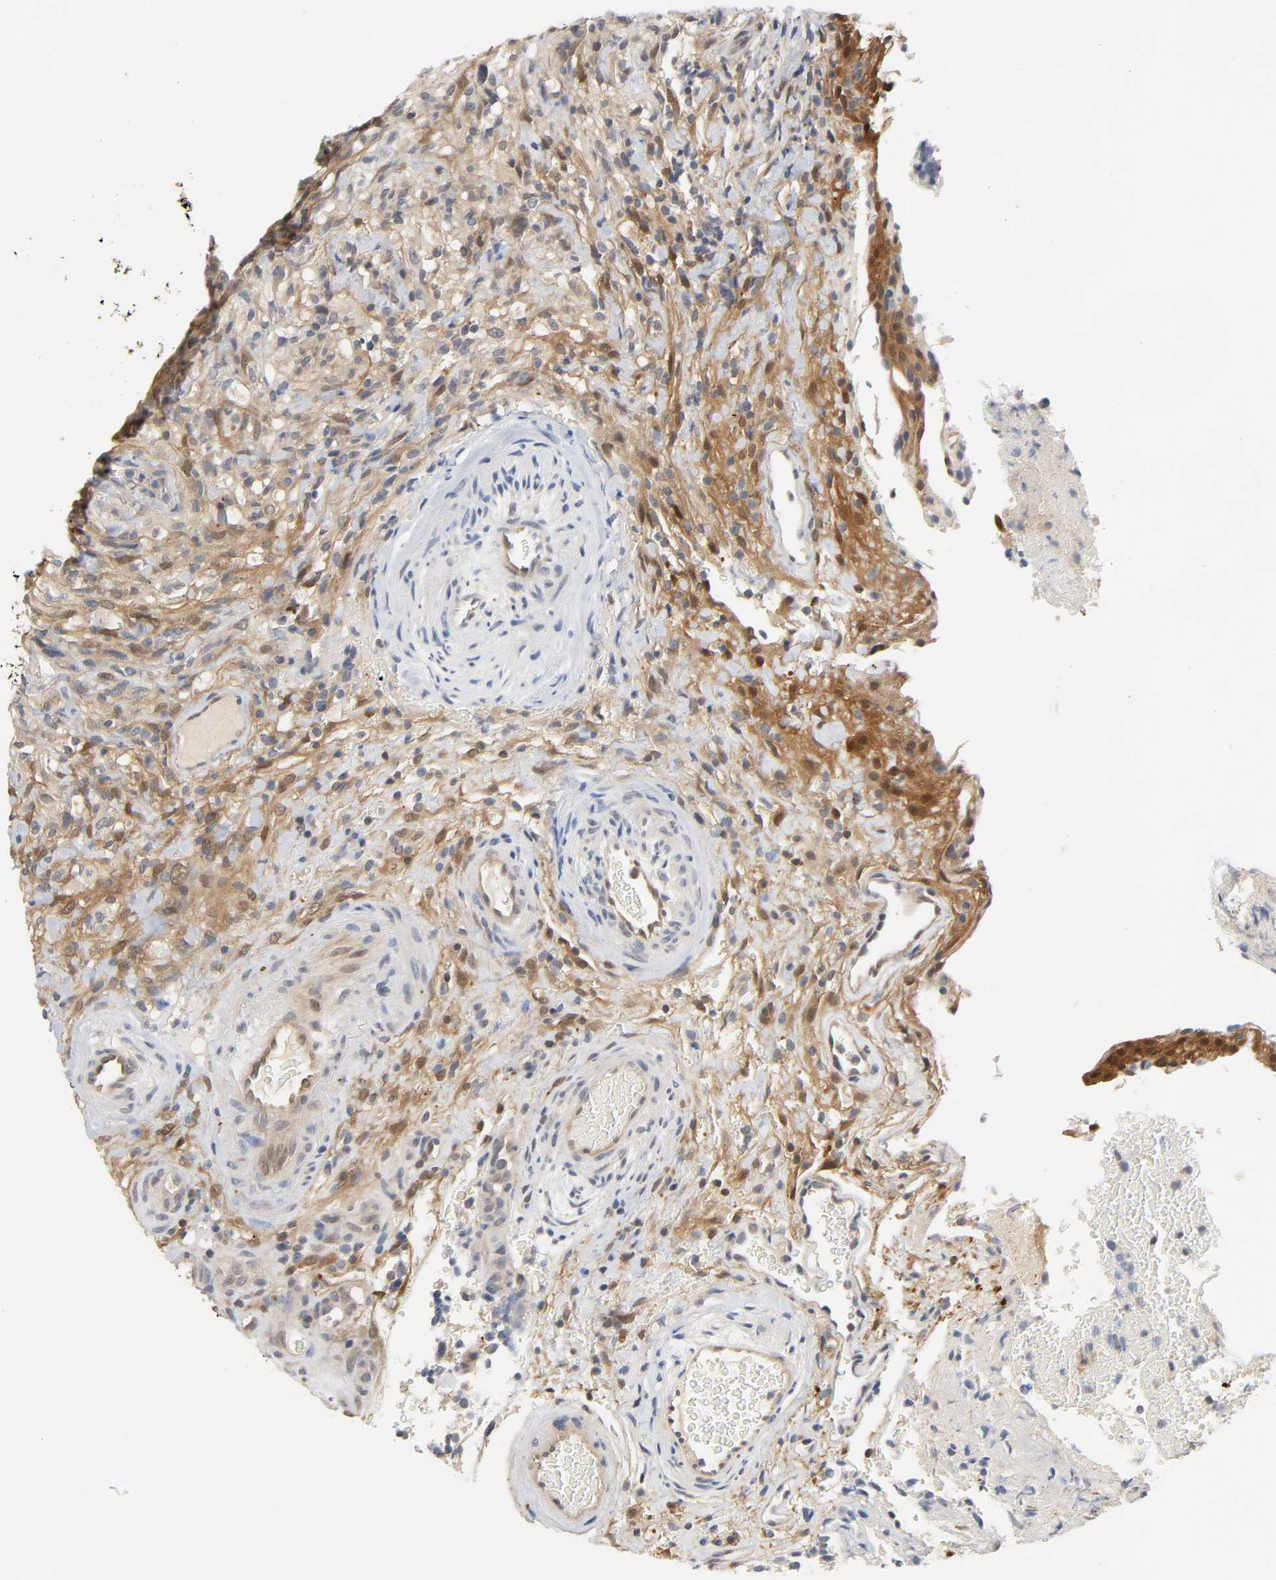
{"staining": {"intensity": "weak", "quantity": "25%-75%", "location": "cytoplasmic/membranous"}, "tissue": "glioma", "cell_type": "Tumor cells", "image_type": "cancer", "snomed": [{"axis": "morphology", "description": "Normal tissue, NOS"}, {"axis": "morphology", "description": "Glioma, malignant, High grade"}, {"axis": "topography", "description": "Cerebral cortex"}], "caption": "Human glioma stained with a brown dye exhibits weak cytoplasmic/membranous positive expression in approximately 25%-75% of tumor cells.", "gene": "MIF", "patient": {"sex": "male", "age": 75}}